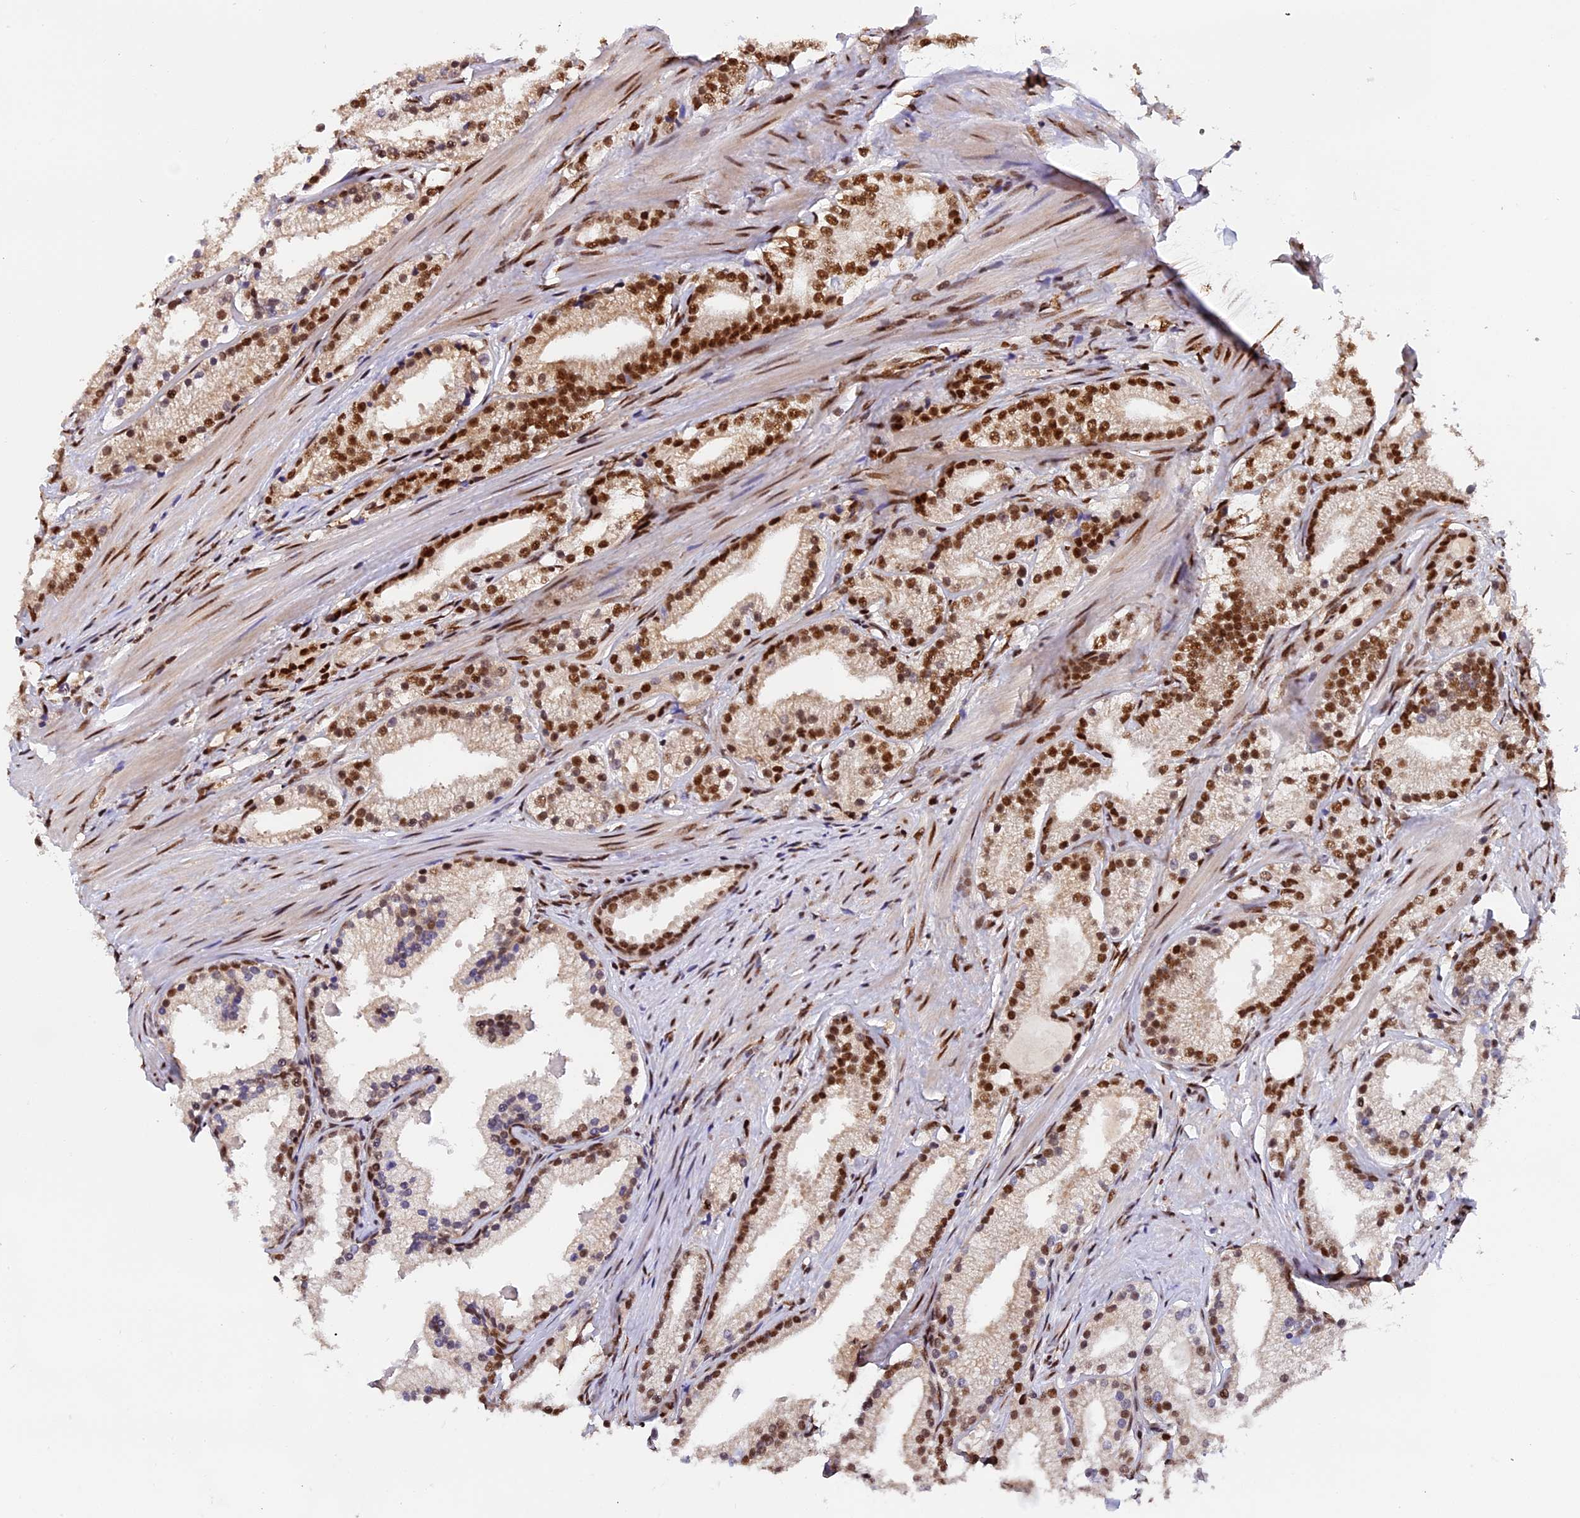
{"staining": {"intensity": "strong", "quantity": ">75%", "location": "nuclear"}, "tissue": "prostate cancer", "cell_type": "Tumor cells", "image_type": "cancer", "snomed": [{"axis": "morphology", "description": "Adenocarcinoma, Low grade"}, {"axis": "topography", "description": "Prostate"}], "caption": "DAB immunohistochemical staining of human low-grade adenocarcinoma (prostate) exhibits strong nuclear protein positivity in approximately >75% of tumor cells.", "gene": "RAMAC", "patient": {"sex": "male", "age": 57}}